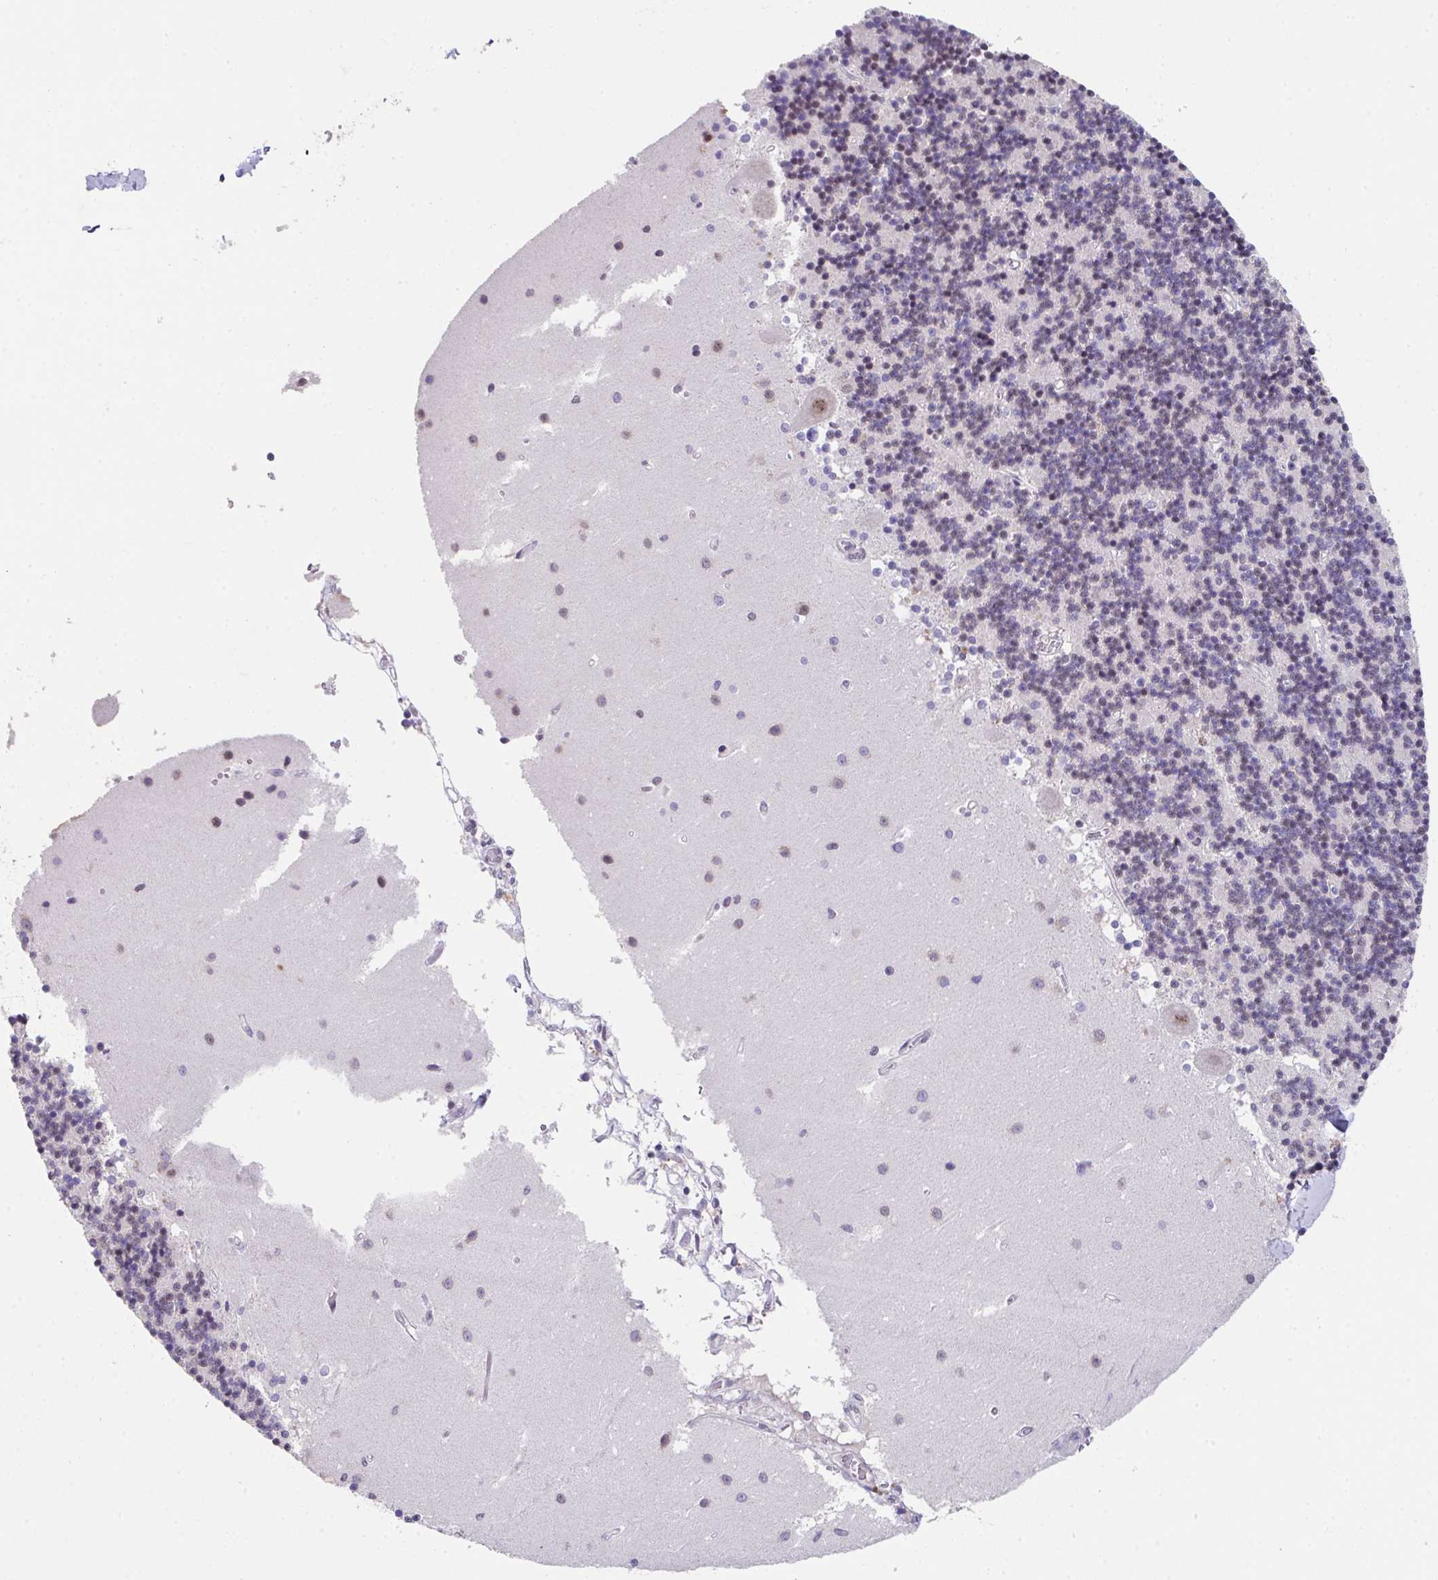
{"staining": {"intensity": "moderate", "quantity": "25%-75%", "location": "nuclear"}, "tissue": "cerebellum", "cell_type": "Cells in granular layer", "image_type": "normal", "snomed": [{"axis": "morphology", "description": "Normal tissue, NOS"}, {"axis": "topography", "description": "Cerebellum"}], "caption": "Moderate nuclear expression for a protein is seen in approximately 25%-75% of cells in granular layer of unremarkable cerebellum using immunohistochemistry (IHC).", "gene": "RBBP6", "patient": {"sex": "male", "age": 54}}